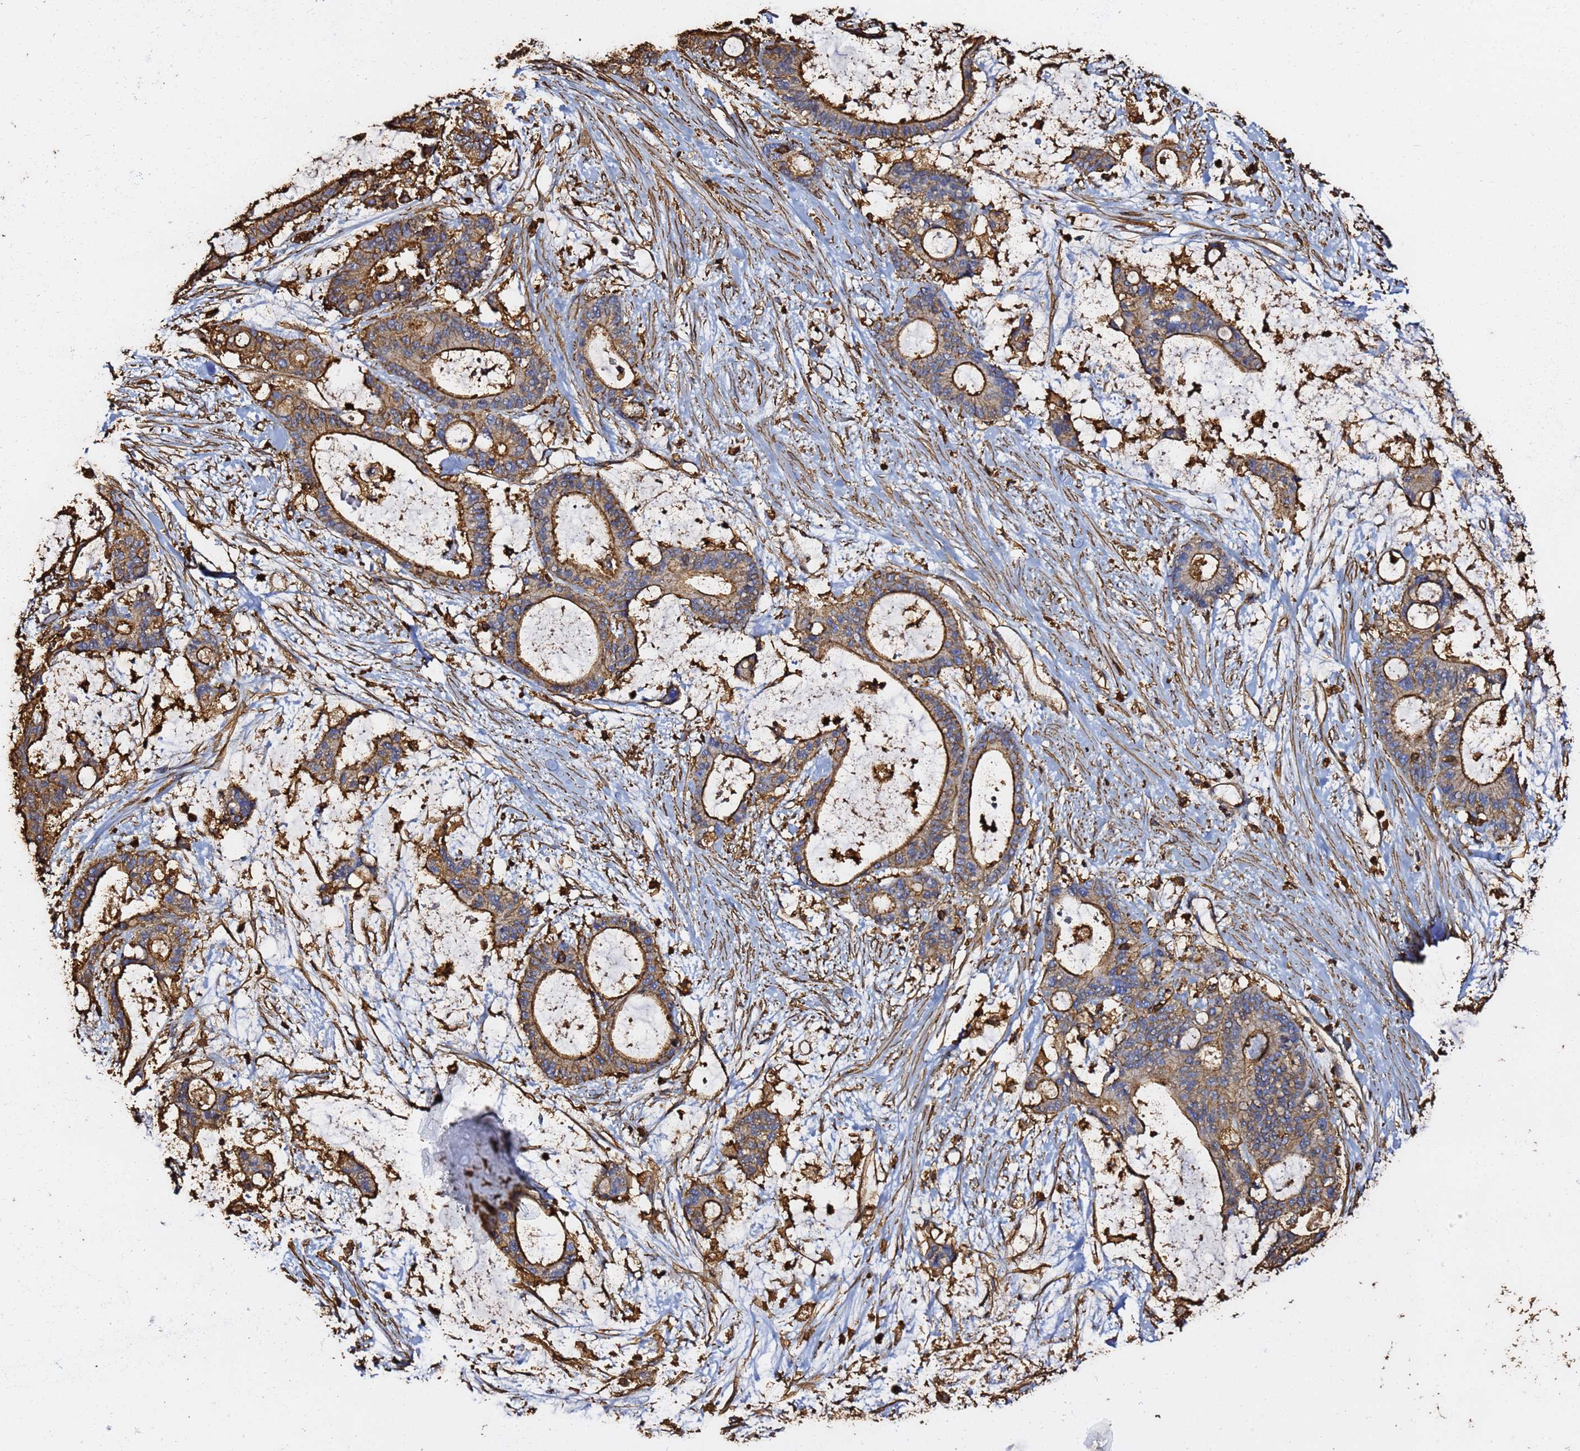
{"staining": {"intensity": "strong", "quantity": ">75%", "location": "cytoplasmic/membranous"}, "tissue": "liver cancer", "cell_type": "Tumor cells", "image_type": "cancer", "snomed": [{"axis": "morphology", "description": "Normal tissue, NOS"}, {"axis": "morphology", "description": "Cholangiocarcinoma"}, {"axis": "topography", "description": "Liver"}, {"axis": "topography", "description": "Peripheral nerve tissue"}], "caption": "Protein staining shows strong cytoplasmic/membranous staining in approximately >75% of tumor cells in liver cancer. The protein is stained brown, and the nuclei are stained in blue (DAB IHC with brightfield microscopy, high magnification).", "gene": "ACTB", "patient": {"sex": "female", "age": 73}}